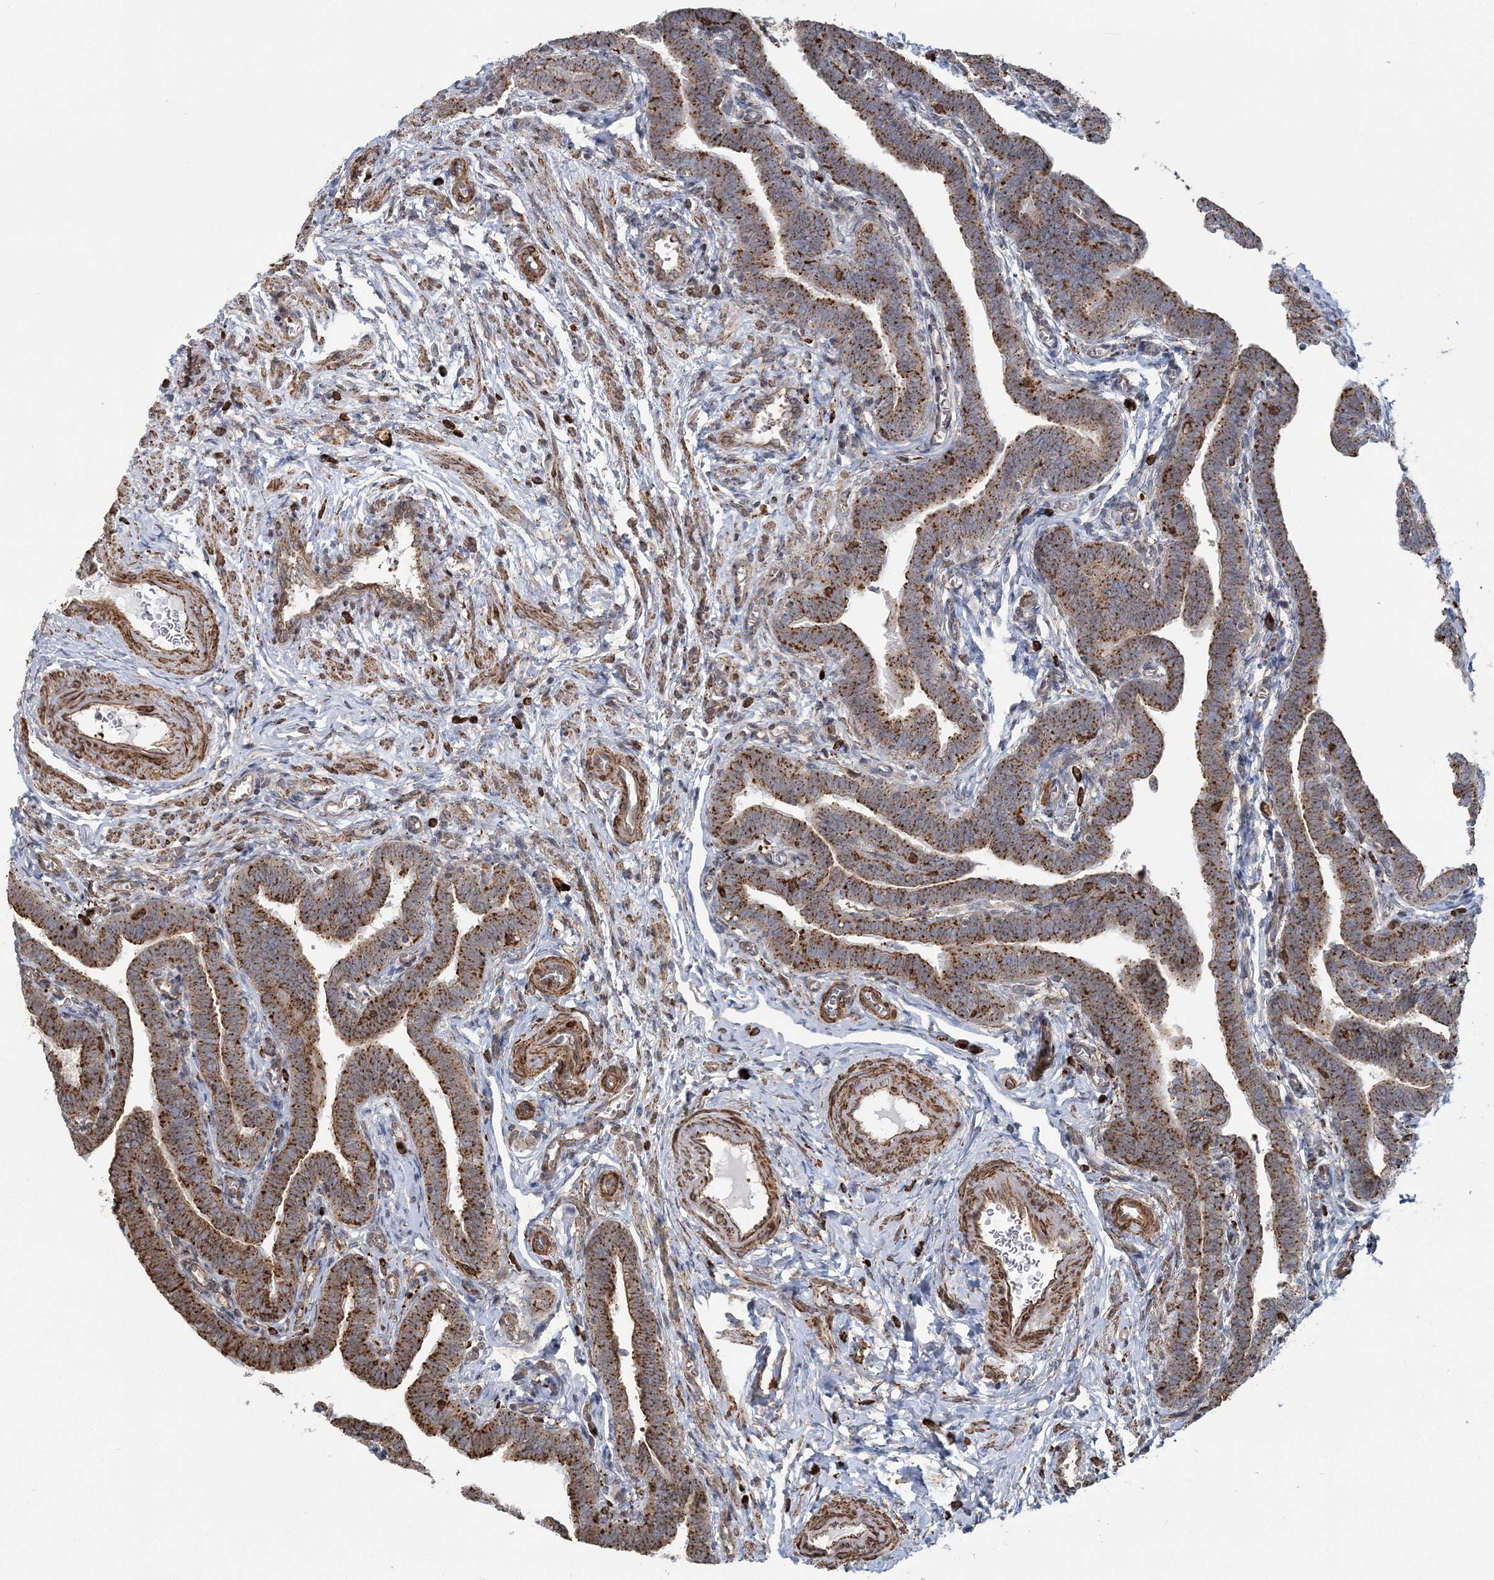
{"staining": {"intensity": "strong", "quantity": ">75%", "location": "cytoplasmic/membranous"}, "tissue": "fallopian tube", "cell_type": "Glandular cells", "image_type": "normal", "snomed": [{"axis": "morphology", "description": "Normal tissue, NOS"}, {"axis": "topography", "description": "Fallopian tube"}], "caption": "About >75% of glandular cells in benign human fallopian tube reveal strong cytoplasmic/membranous protein expression as visualized by brown immunohistochemical staining.", "gene": "TRAF3IP2", "patient": {"sex": "female", "age": 36}}